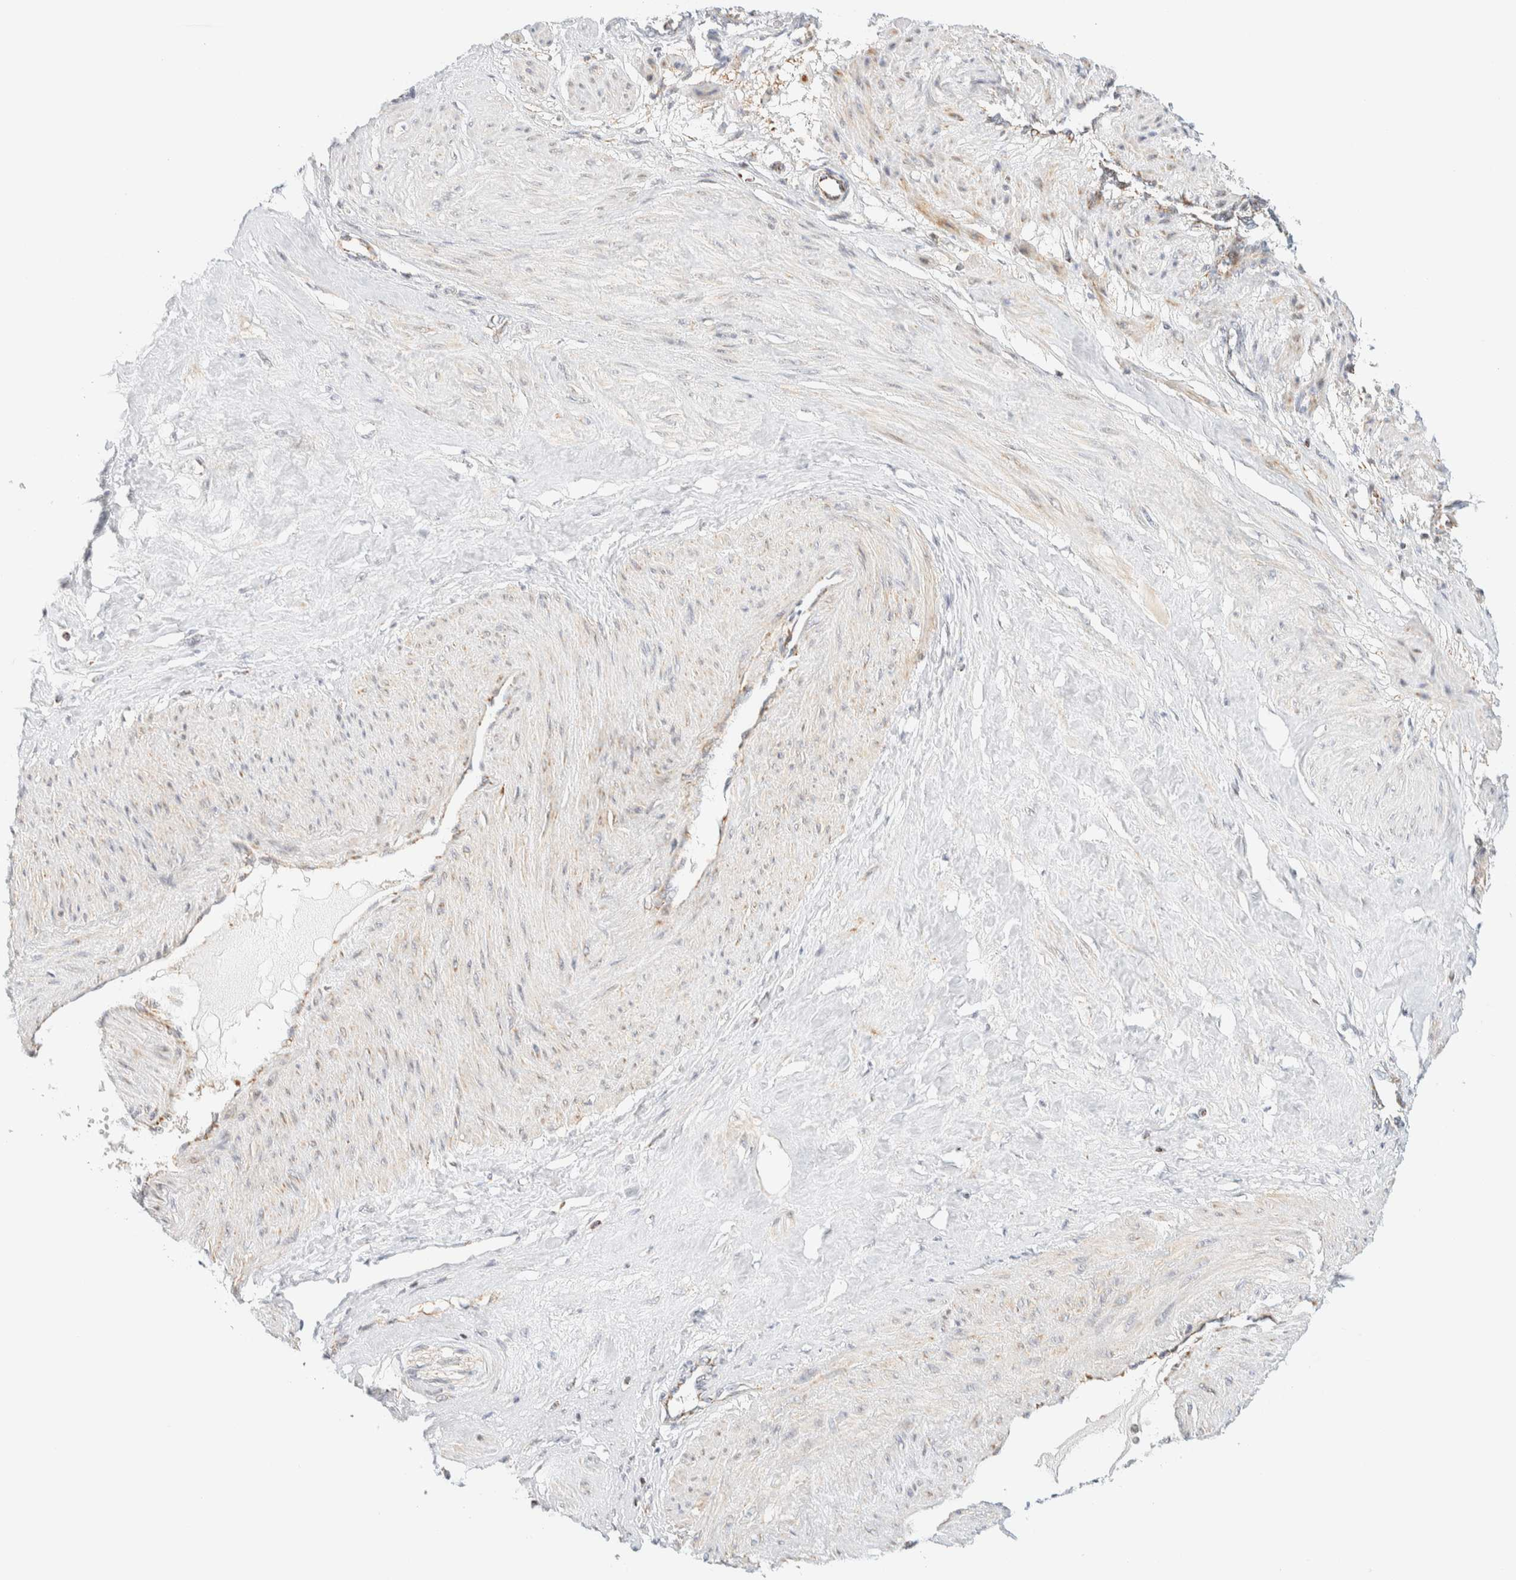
{"staining": {"intensity": "weak", "quantity": "25%-75%", "location": "cytoplasmic/membranous"}, "tissue": "smooth muscle", "cell_type": "Smooth muscle cells", "image_type": "normal", "snomed": [{"axis": "morphology", "description": "Normal tissue, NOS"}, {"axis": "topography", "description": "Endometrium"}], "caption": "Immunohistochemistry (IHC) of normal human smooth muscle shows low levels of weak cytoplasmic/membranous expression in about 25%-75% of smooth muscle cells. (Stains: DAB in brown, nuclei in blue, Microscopy: brightfield microscopy at high magnification).", "gene": "PPM1K", "patient": {"sex": "female", "age": 33}}